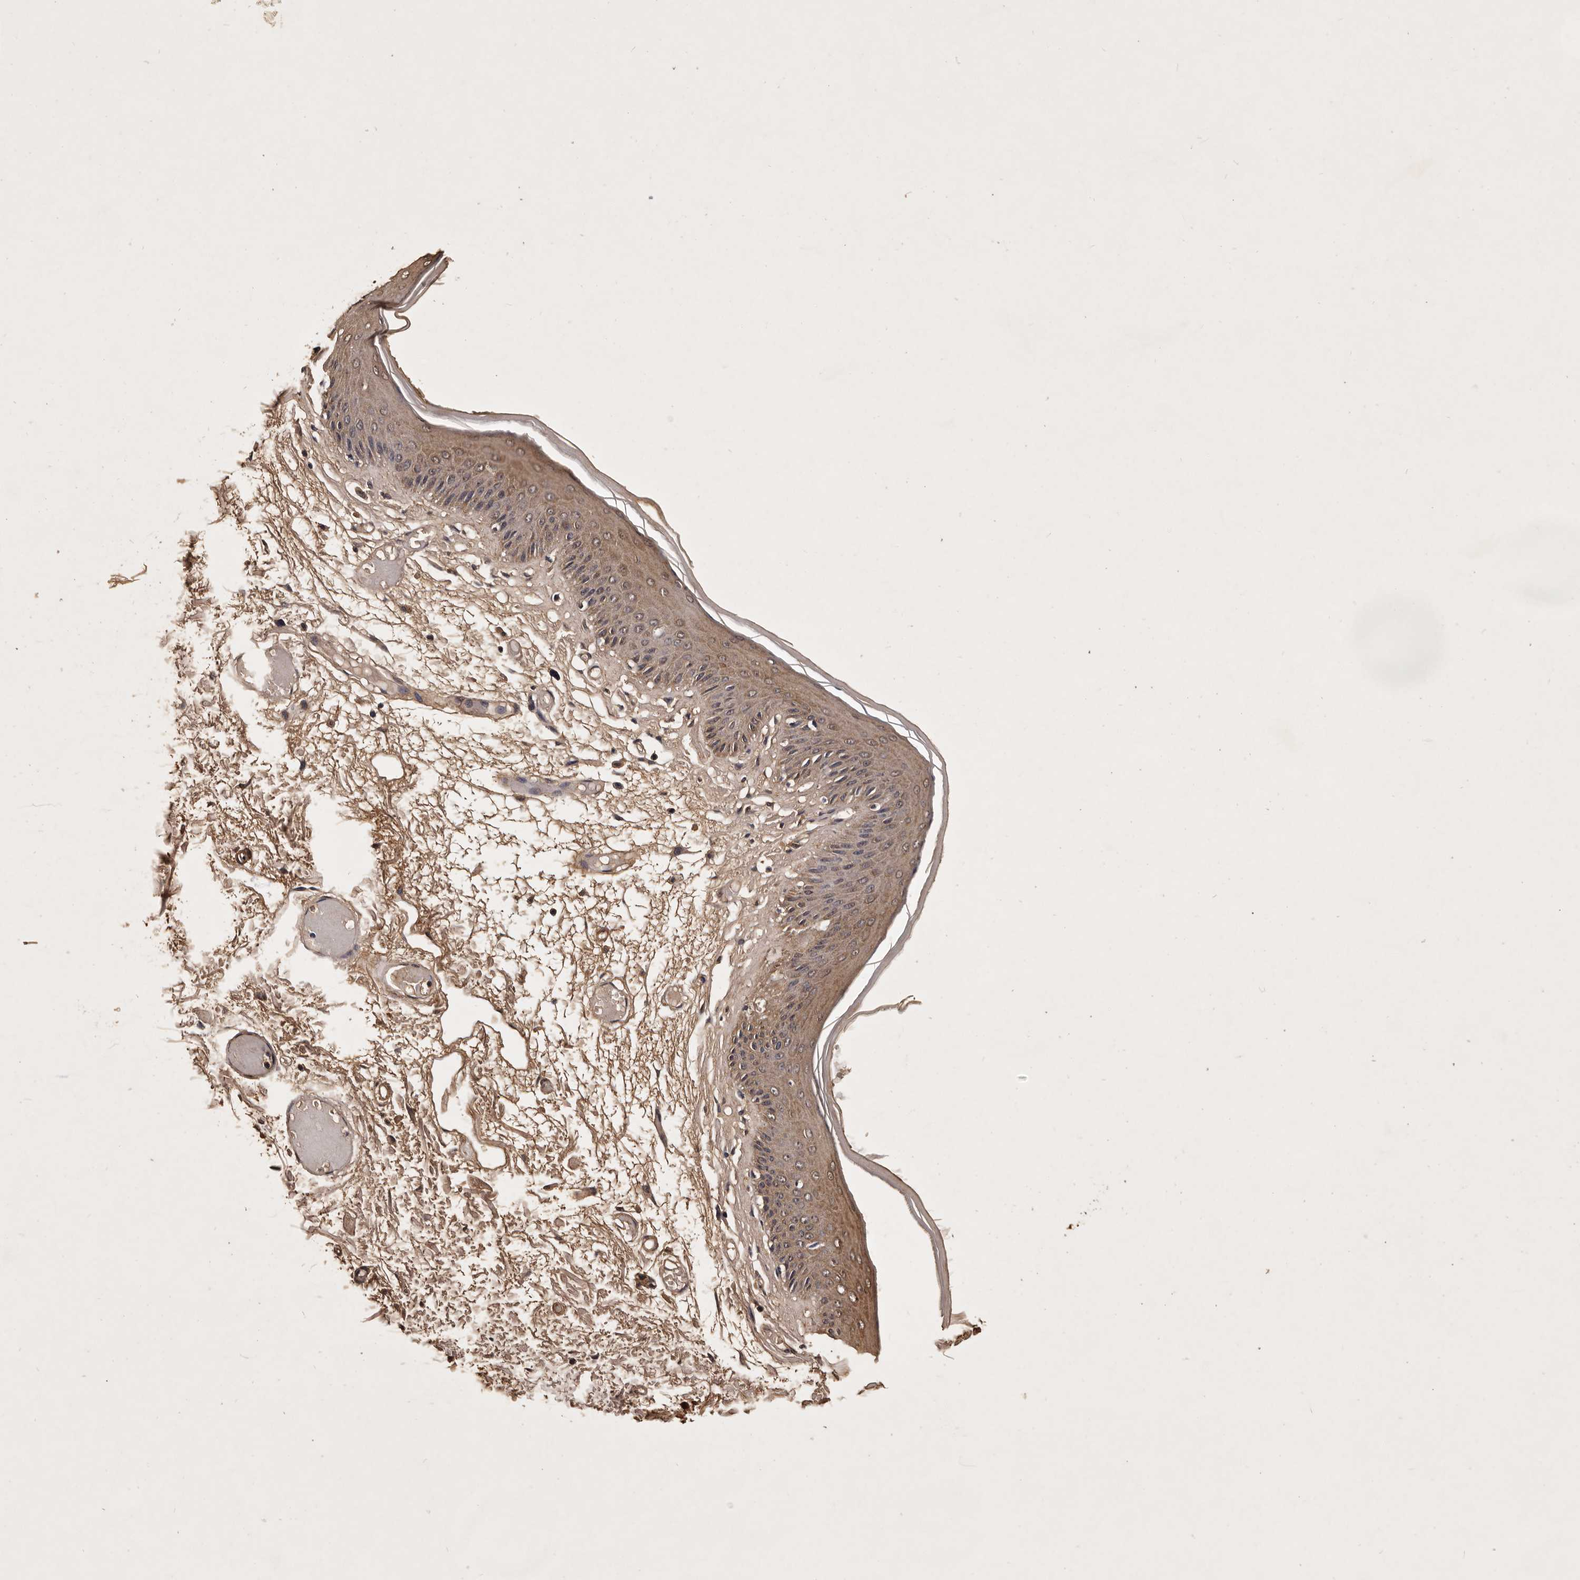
{"staining": {"intensity": "moderate", "quantity": "25%-75%", "location": "cytoplasmic/membranous"}, "tissue": "skin", "cell_type": "Epidermal cells", "image_type": "normal", "snomed": [{"axis": "morphology", "description": "Normal tissue, NOS"}, {"axis": "topography", "description": "Vulva"}], "caption": "Approximately 25%-75% of epidermal cells in benign human skin reveal moderate cytoplasmic/membranous protein expression as visualized by brown immunohistochemical staining.", "gene": "PARS2", "patient": {"sex": "female", "age": 73}}